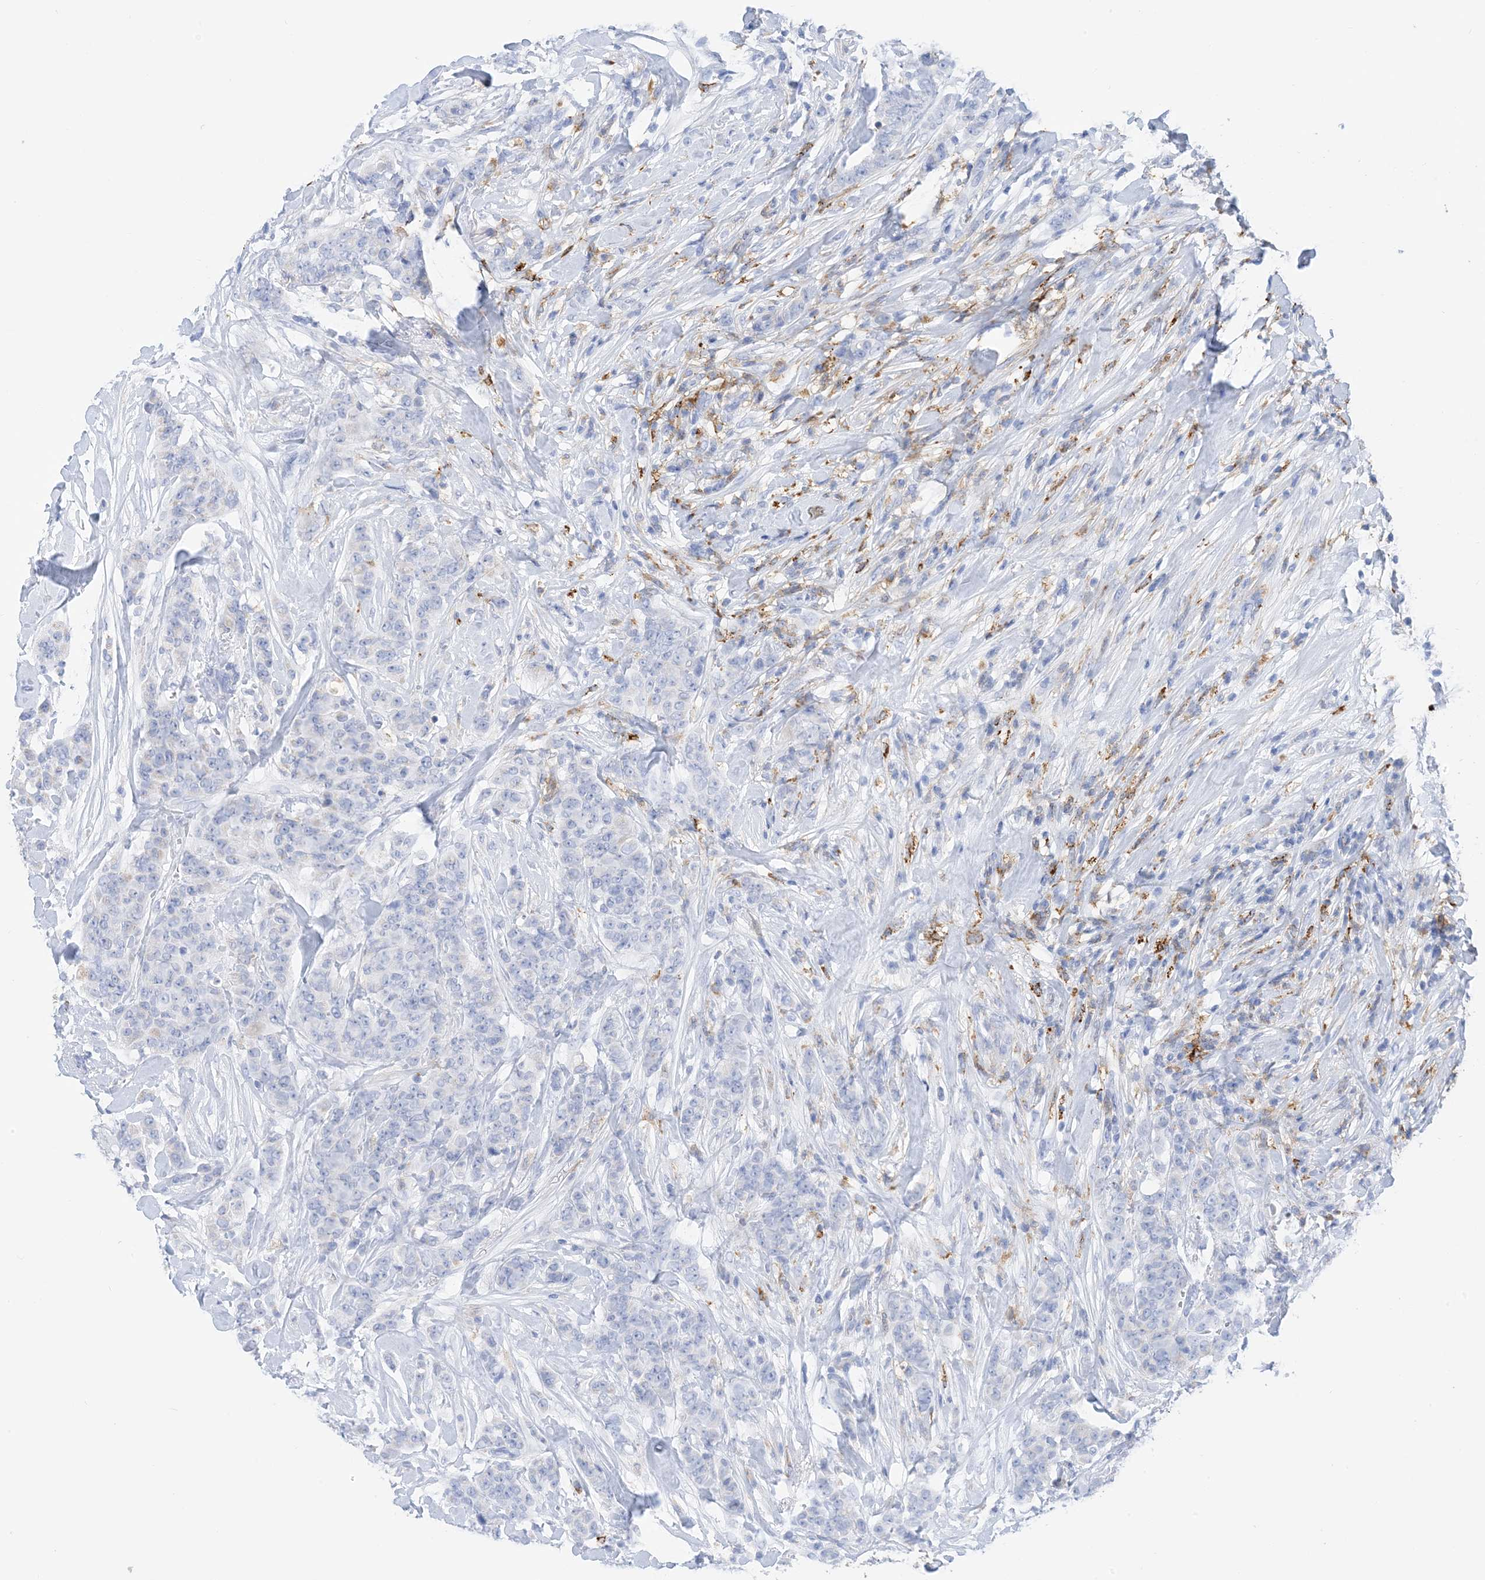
{"staining": {"intensity": "negative", "quantity": "none", "location": "none"}, "tissue": "breast cancer", "cell_type": "Tumor cells", "image_type": "cancer", "snomed": [{"axis": "morphology", "description": "Duct carcinoma"}, {"axis": "topography", "description": "Breast"}], "caption": "Tumor cells show no significant protein expression in breast invasive ductal carcinoma.", "gene": "DPH3", "patient": {"sex": "female", "age": 40}}